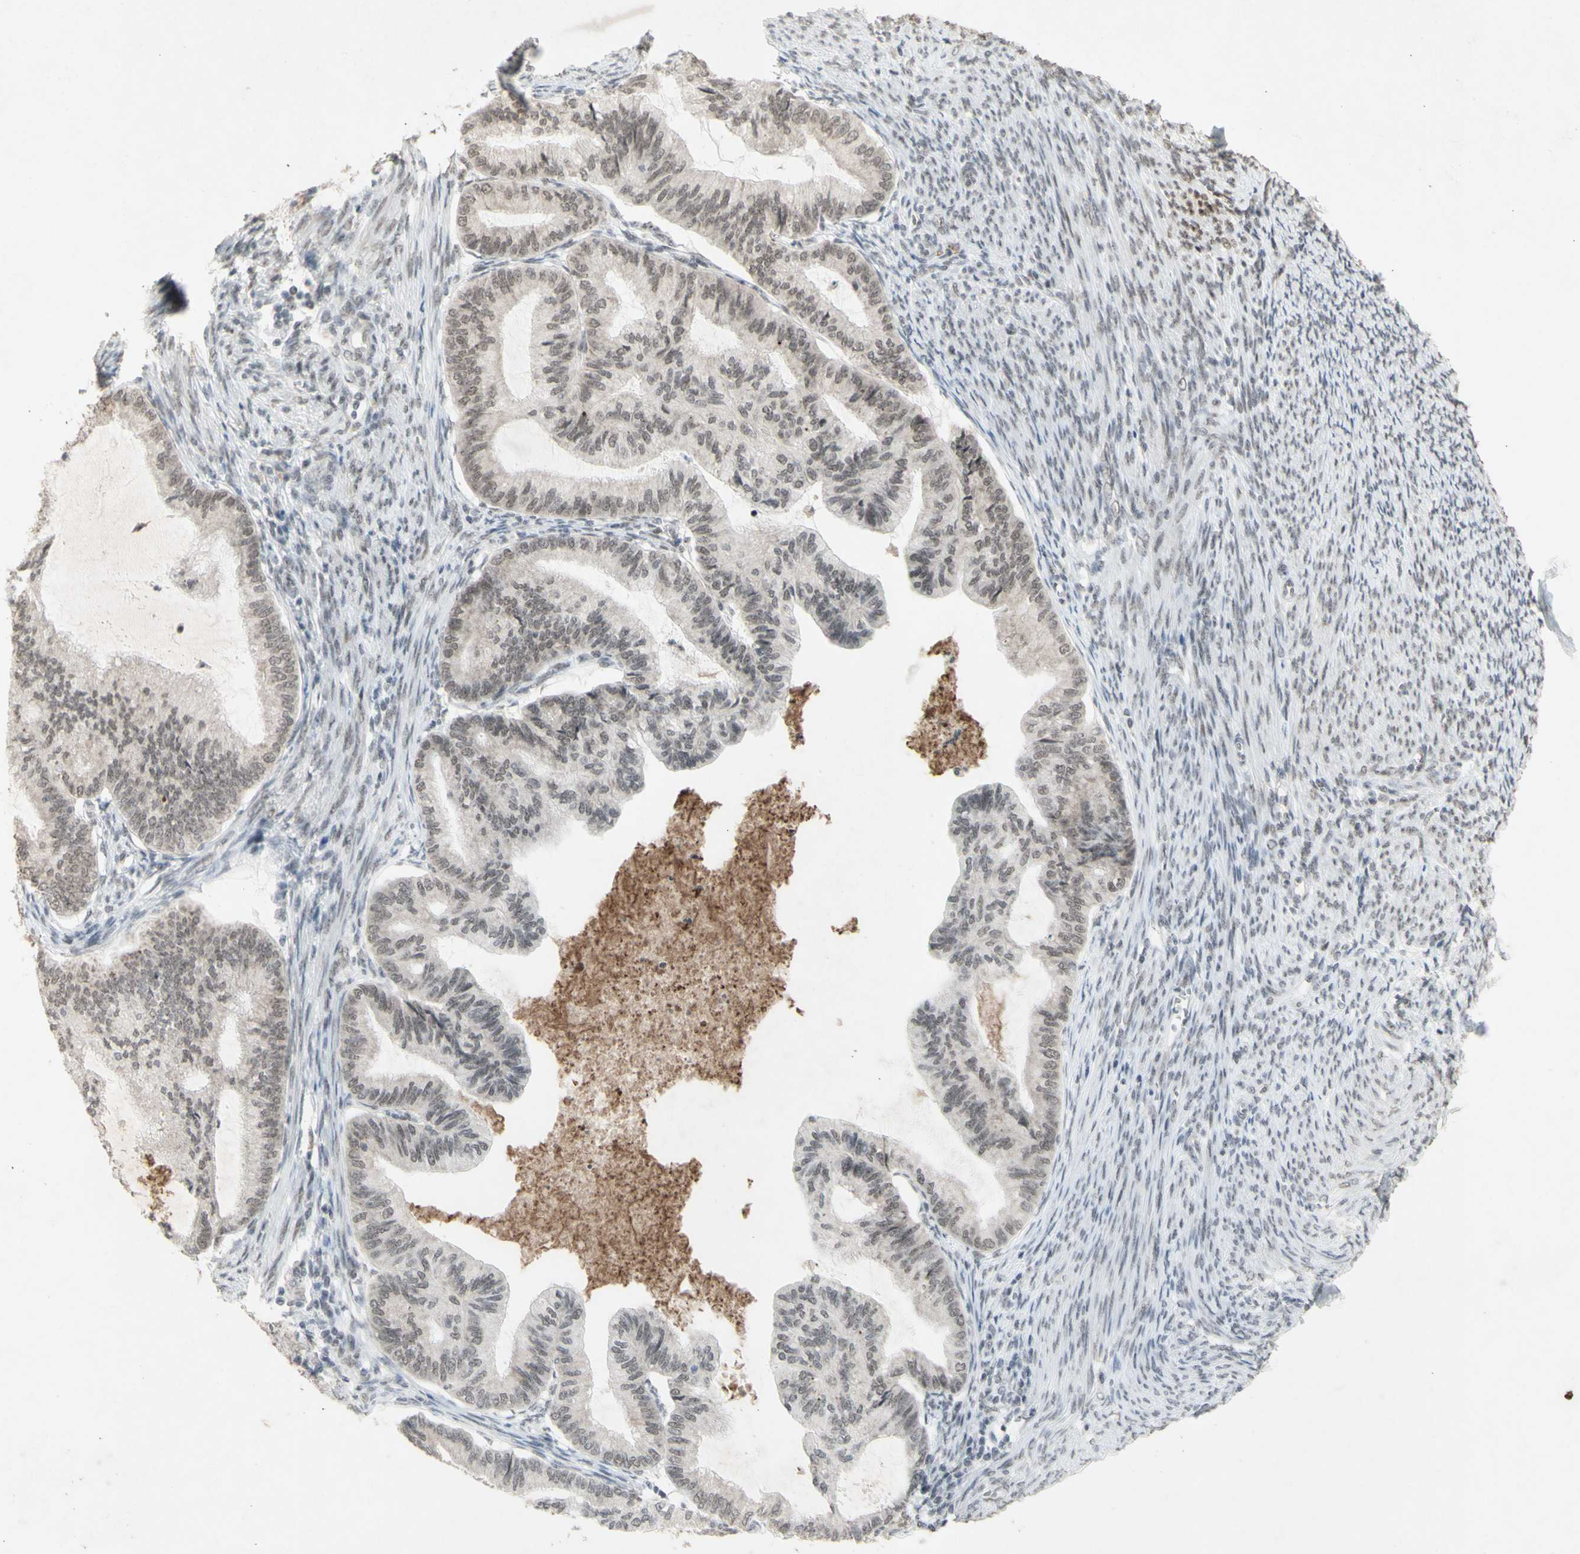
{"staining": {"intensity": "weak", "quantity": ">75%", "location": "nuclear"}, "tissue": "cervical cancer", "cell_type": "Tumor cells", "image_type": "cancer", "snomed": [{"axis": "morphology", "description": "Normal tissue, NOS"}, {"axis": "morphology", "description": "Adenocarcinoma, NOS"}, {"axis": "topography", "description": "Cervix"}, {"axis": "topography", "description": "Endometrium"}], "caption": "Immunohistochemistry (DAB (3,3'-diaminobenzidine)) staining of human cervical cancer reveals weak nuclear protein positivity in about >75% of tumor cells.", "gene": "CENPB", "patient": {"sex": "female", "age": 86}}